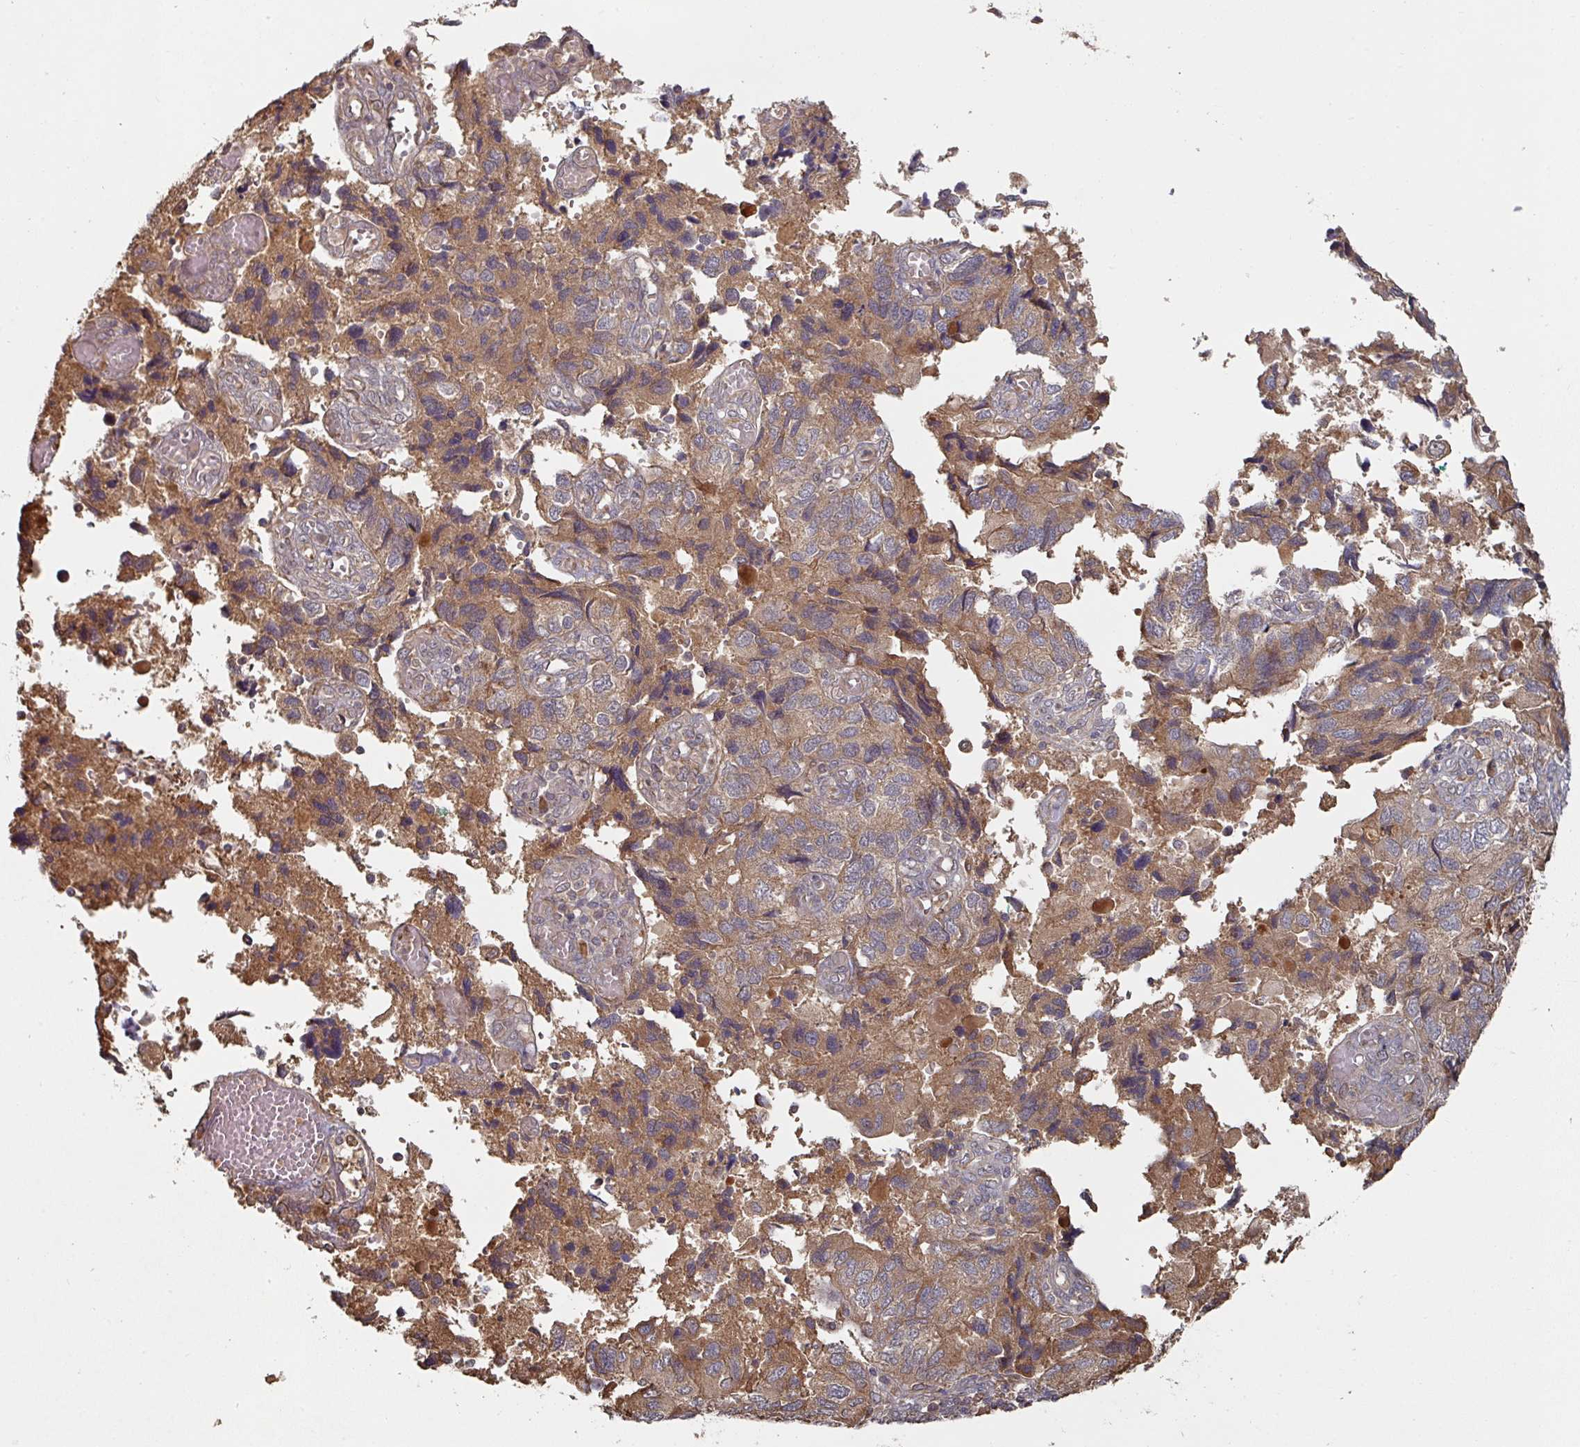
{"staining": {"intensity": "moderate", "quantity": ">75%", "location": "cytoplasmic/membranous"}, "tissue": "endometrial cancer", "cell_type": "Tumor cells", "image_type": "cancer", "snomed": [{"axis": "morphology", "description": "Carcinoma, NOS"}, {"axis": "topography", "description": "Uterus"}], "caption": "Carcinoma (endometrial) was stained to show a protein in brown. There is medium levels of moderate cytoplasmic/membranous expression in approximately >75% of tumor cells.", "gene": "CEP95", "patient": {"sex": "female", "age": 76}}